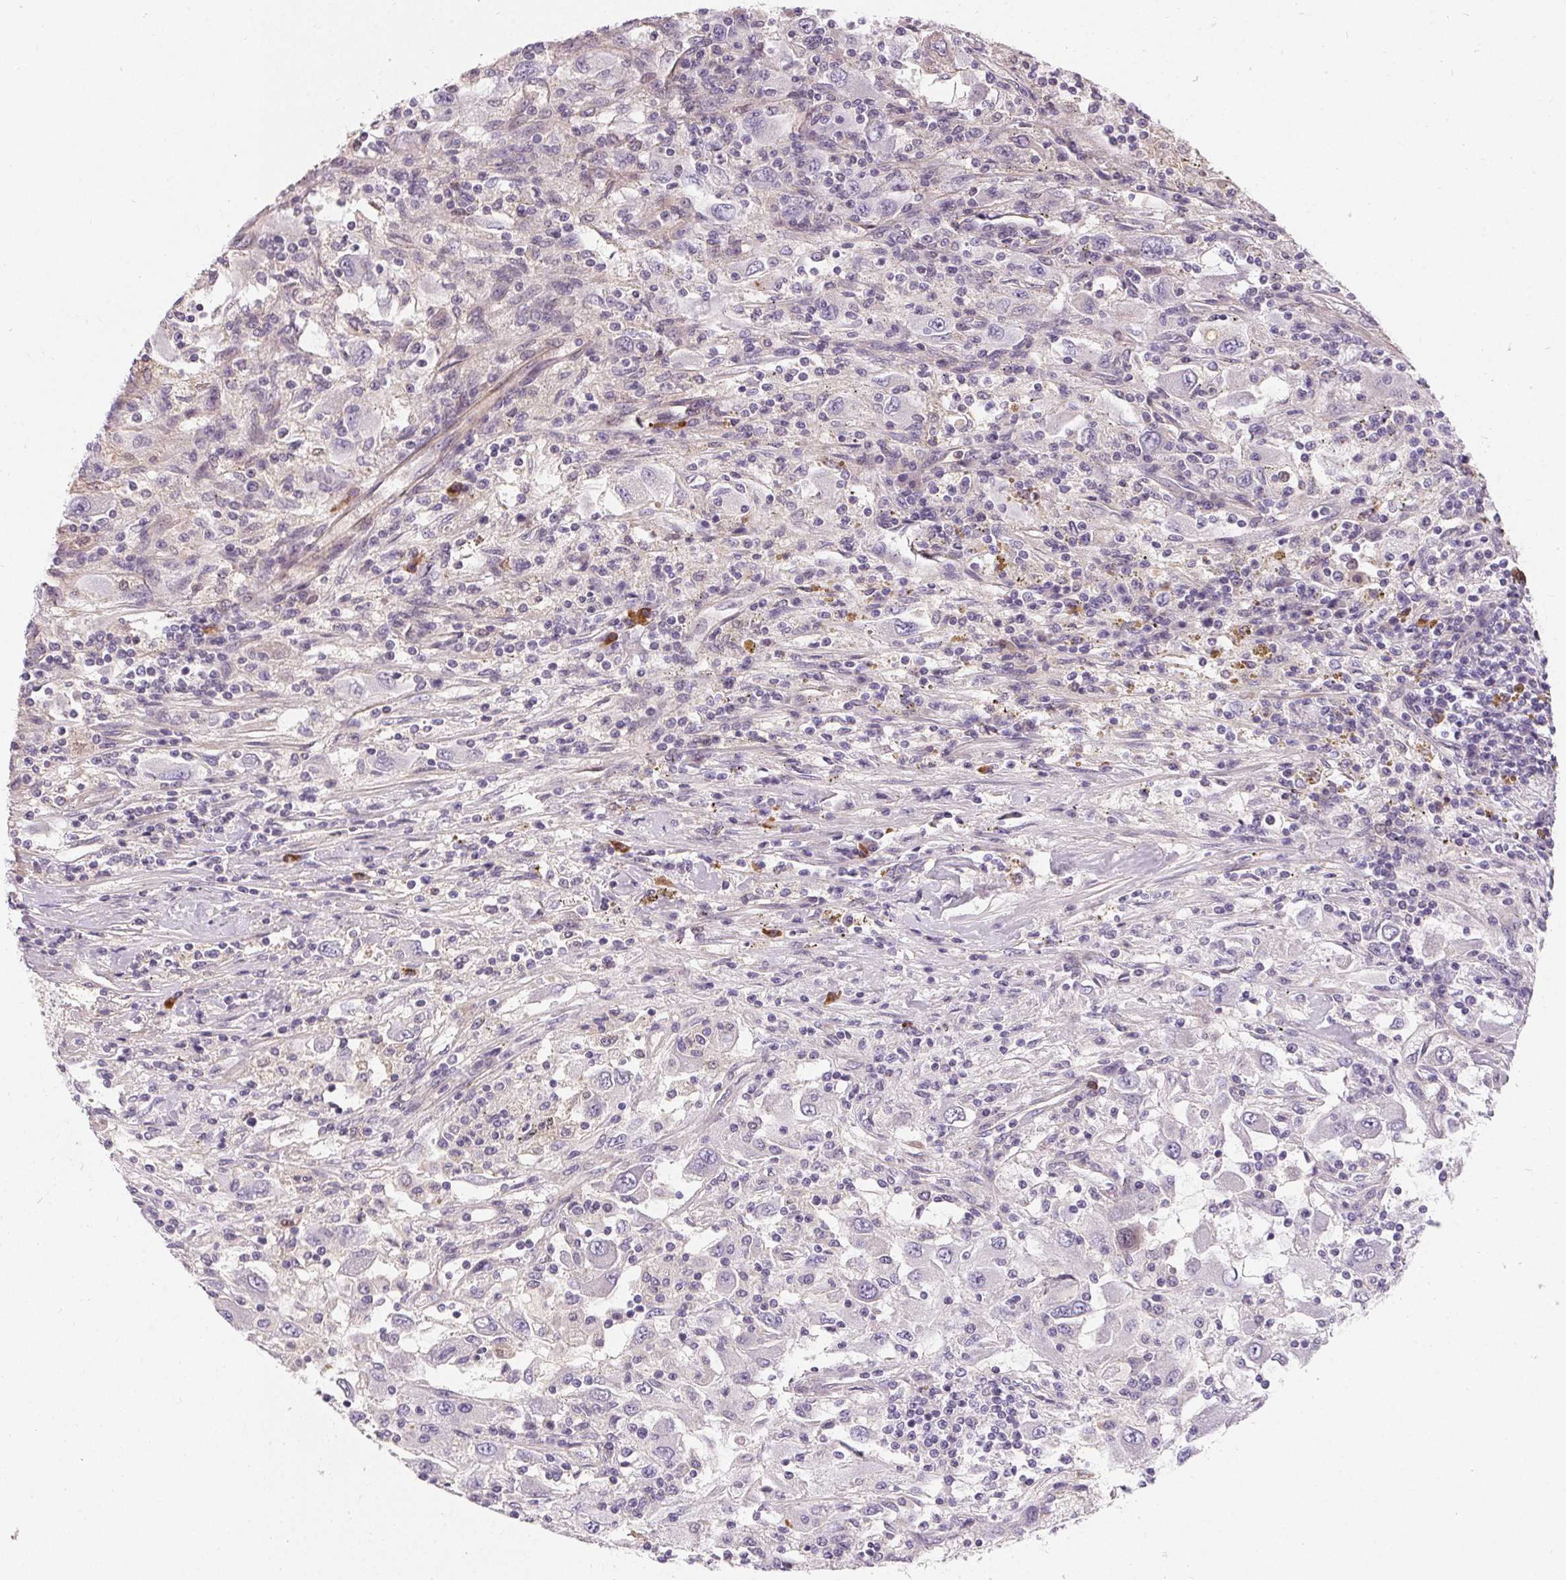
{"staining": {"intensity": "negative", "quantity": "none", "location": "none"}, "tissue": "renal cancer", "cell_type": "Tumor cells", "image_type": "cancer", "snomed": [{"axis": "morphology", "description": "Adenocarcinoma, NOS"}, {"axis": "topography", "description": "Kidney"}], "caption": "A histopathology image of adenocarcinoma (renal) stained for a protein exhibits no brown staining in tumor cells.", "gene": "APLP1", "patient": {"sex": "female", "age": 67}}